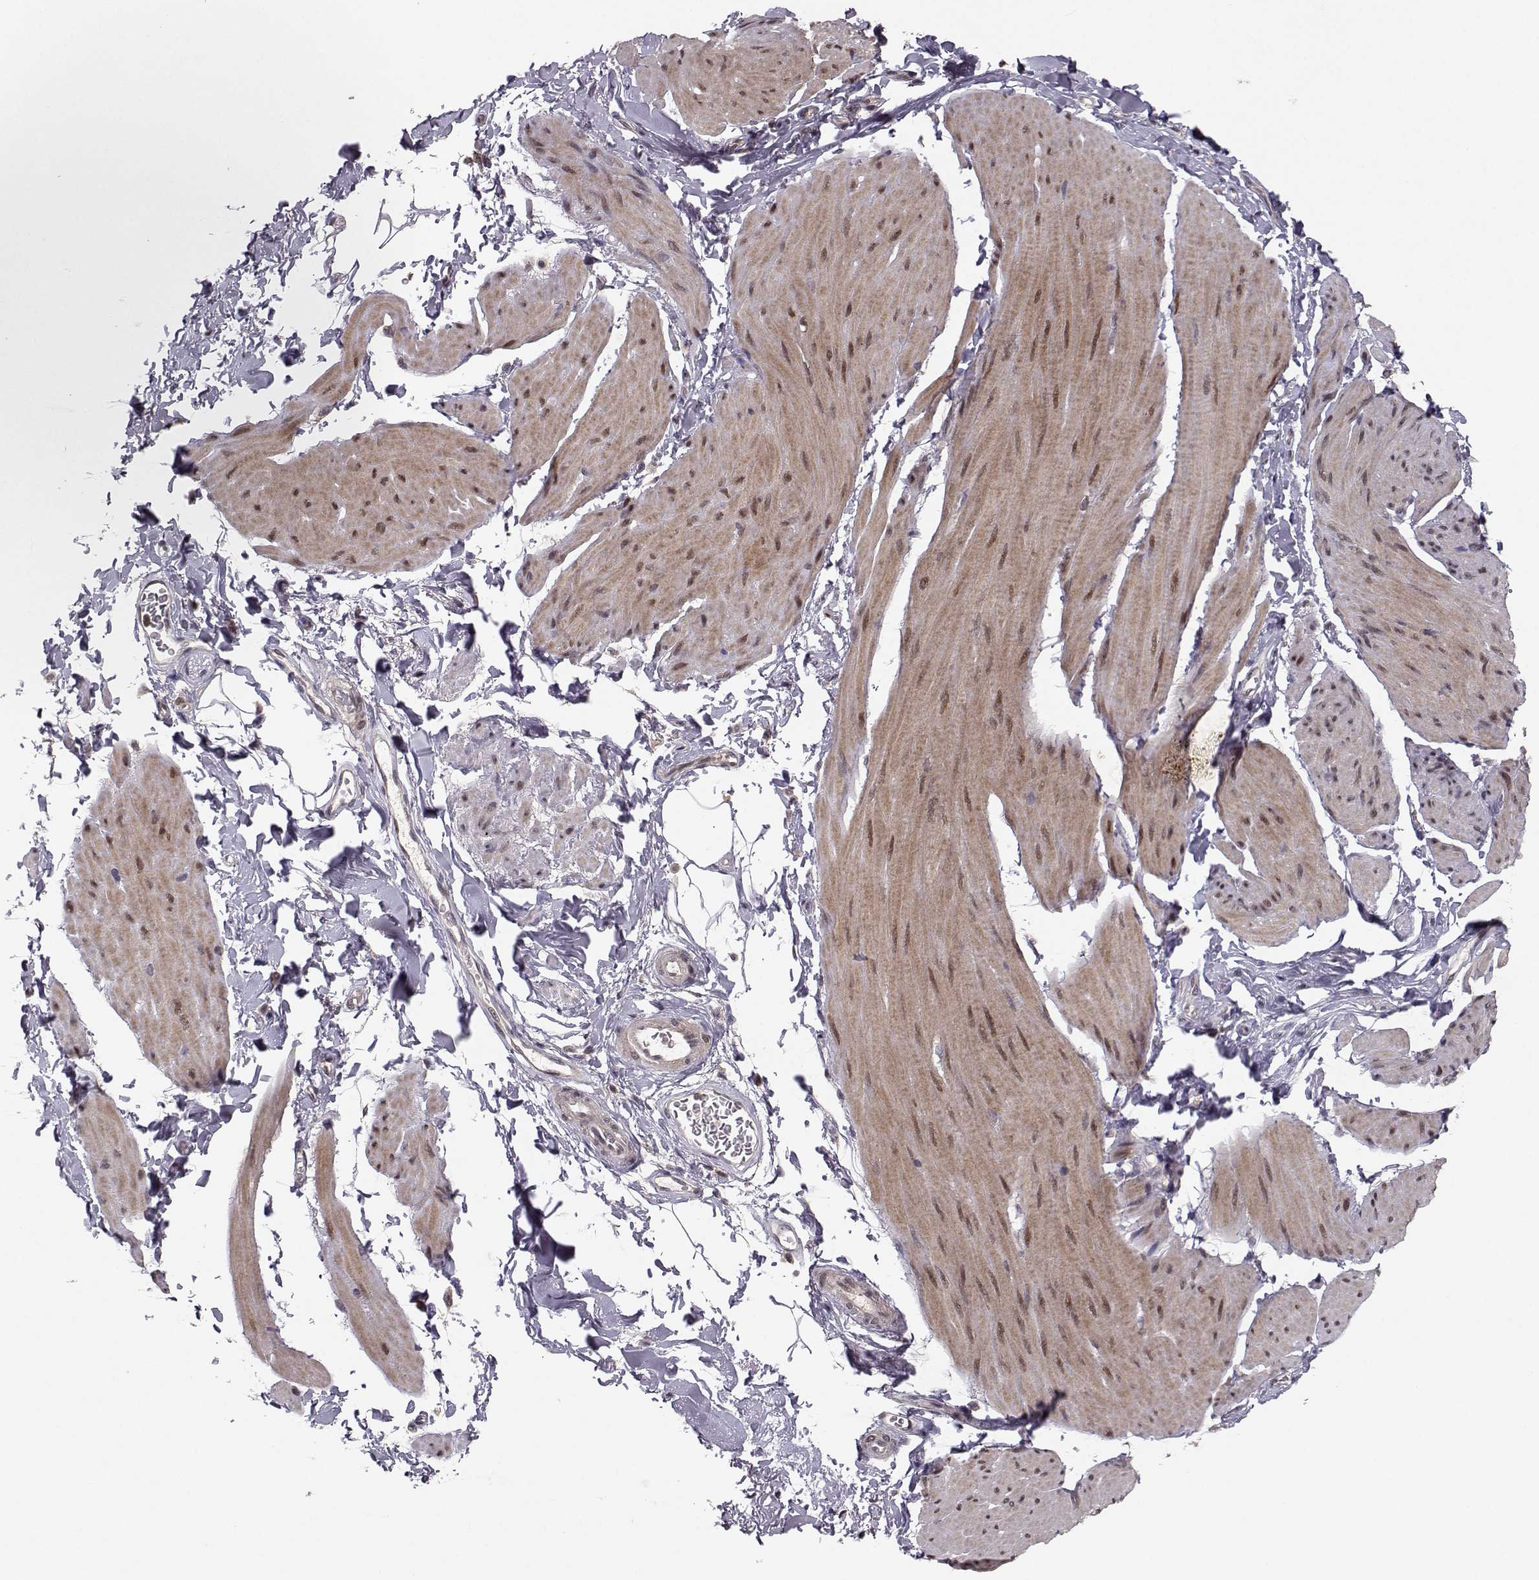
{"staining": {"intensity": "moderate", "quantity": "25%-75%", "location": "cytoplasmic/membranous,nuclear"}, "tissue": "smooth muscle", "cell_type": "Smooth muscle cells", "image_type": "normal", "snomed": [{"axis": "morphology", "description": "Normal tissue, NOS"}, {"axis": "topography", "description": "Adipose tissue"}, {"axis": "topography", "description": "Smooth muscle"}, {"axis": "topography", "description": "Peripheral nerve tissue"}], "caption": "DAB immunohistochemical staining of benign smooth muscle reveals moderate cytoplasmic/membranous,nuclear protein positivity in approximately 25%-75% of smooth muscle cells. The staining was performed using DAB to visualize the protein expression in brown, while the nuclei were stained in blue with hematoxylin (Magnification: 20x).", "gene": "PLEKHG3", "patient": {"sex": "male", "age": 83}}